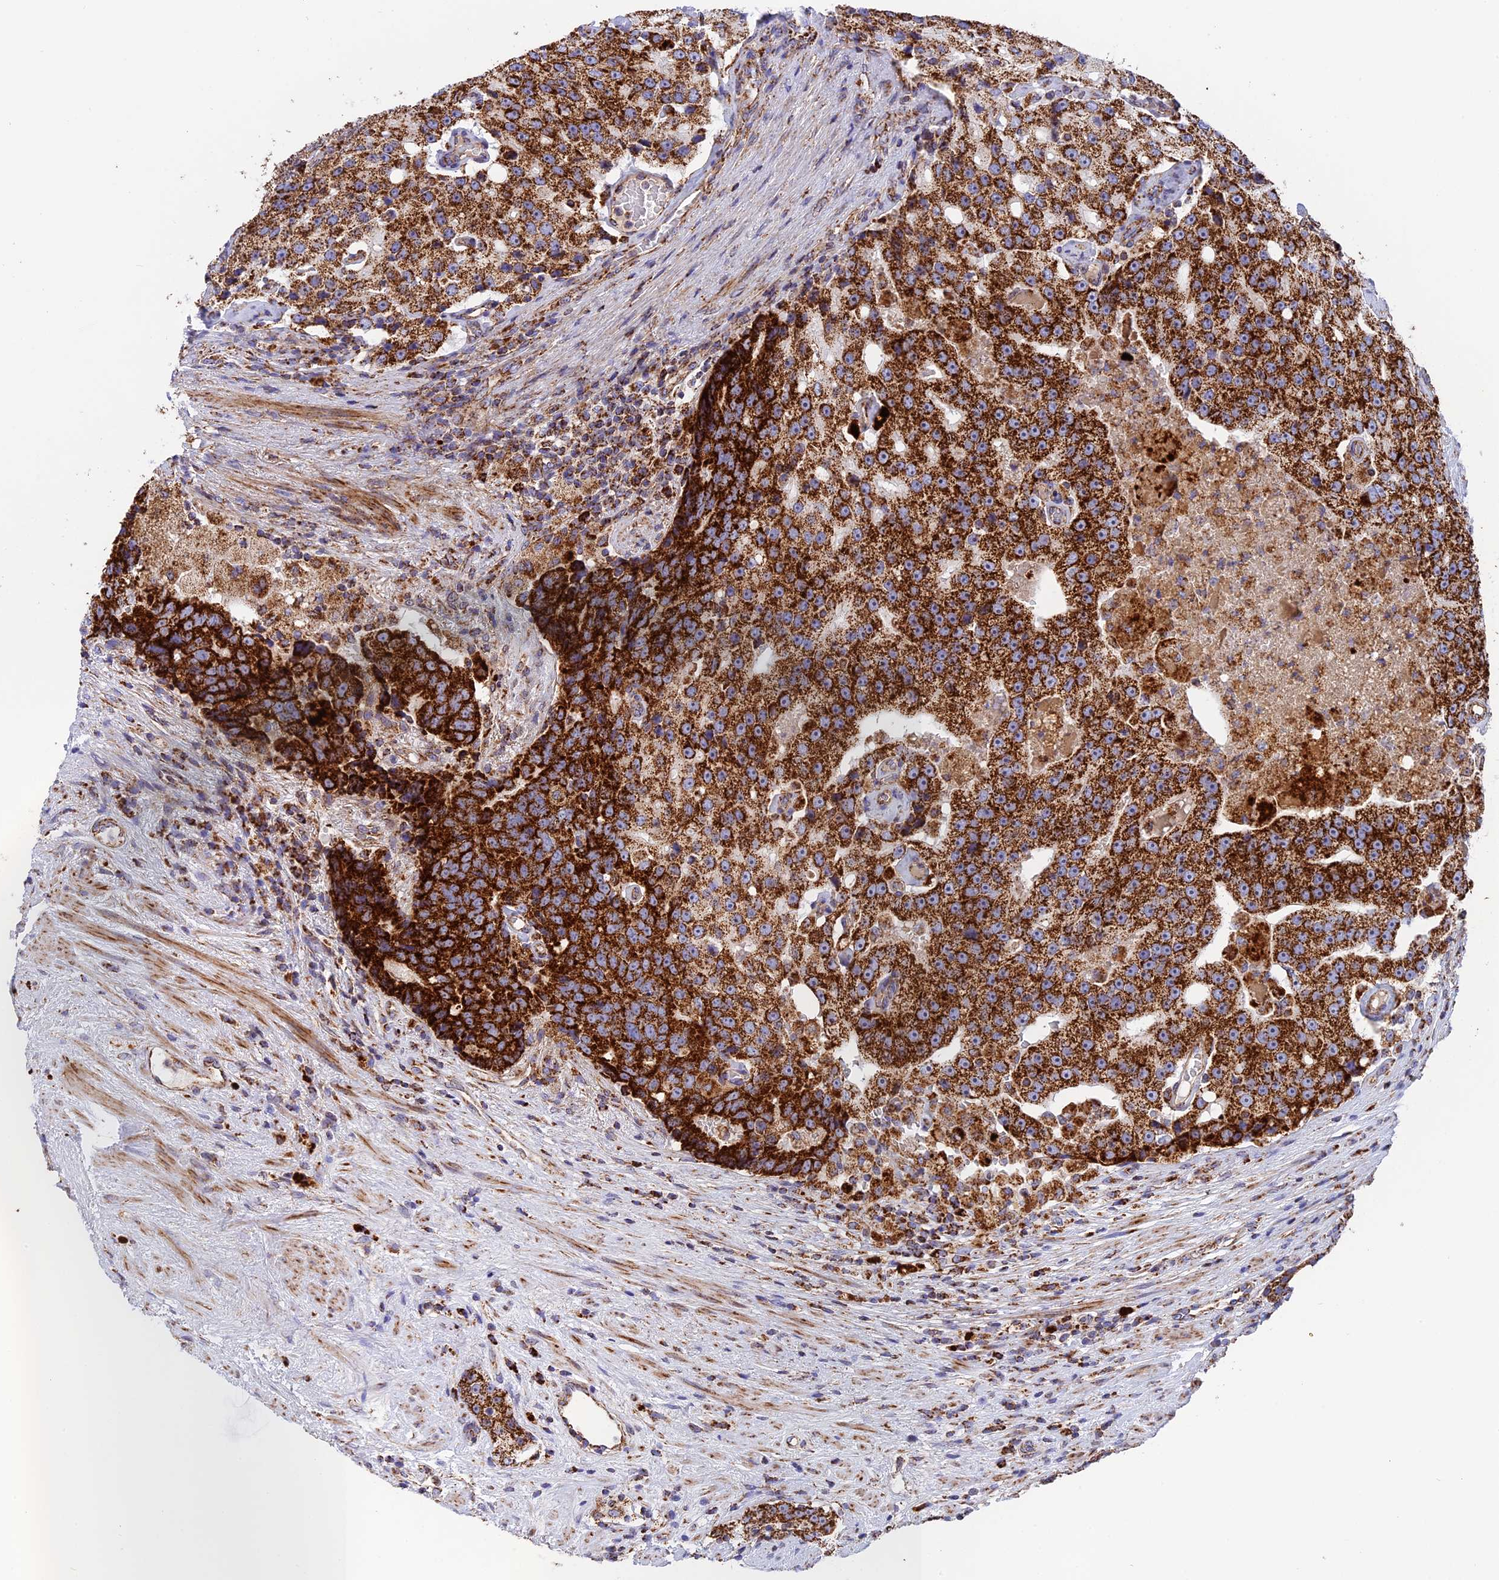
{"staining": {"intensity": "strong", "quantity": ">75%", "location": "cytoplasmic/membranous"}, "tissue": "prostate cancer", "cell_type": "Tumor cells", "image_type": "cancer", "snomed": [{"axis": "morphology", "description": "Adenocarcinoma, High grade"}, {"axis": "topography", "description": "Prostate"}], "caption": "Brown immunohistochemical staining in human prostate adenocarcinoma (high-grade) exhibits strong cytoplasmic/membranous staining in about >75% of tumor cells.", "gene": "UQCRB", "patient": {"sex": "male", "age": 70}}